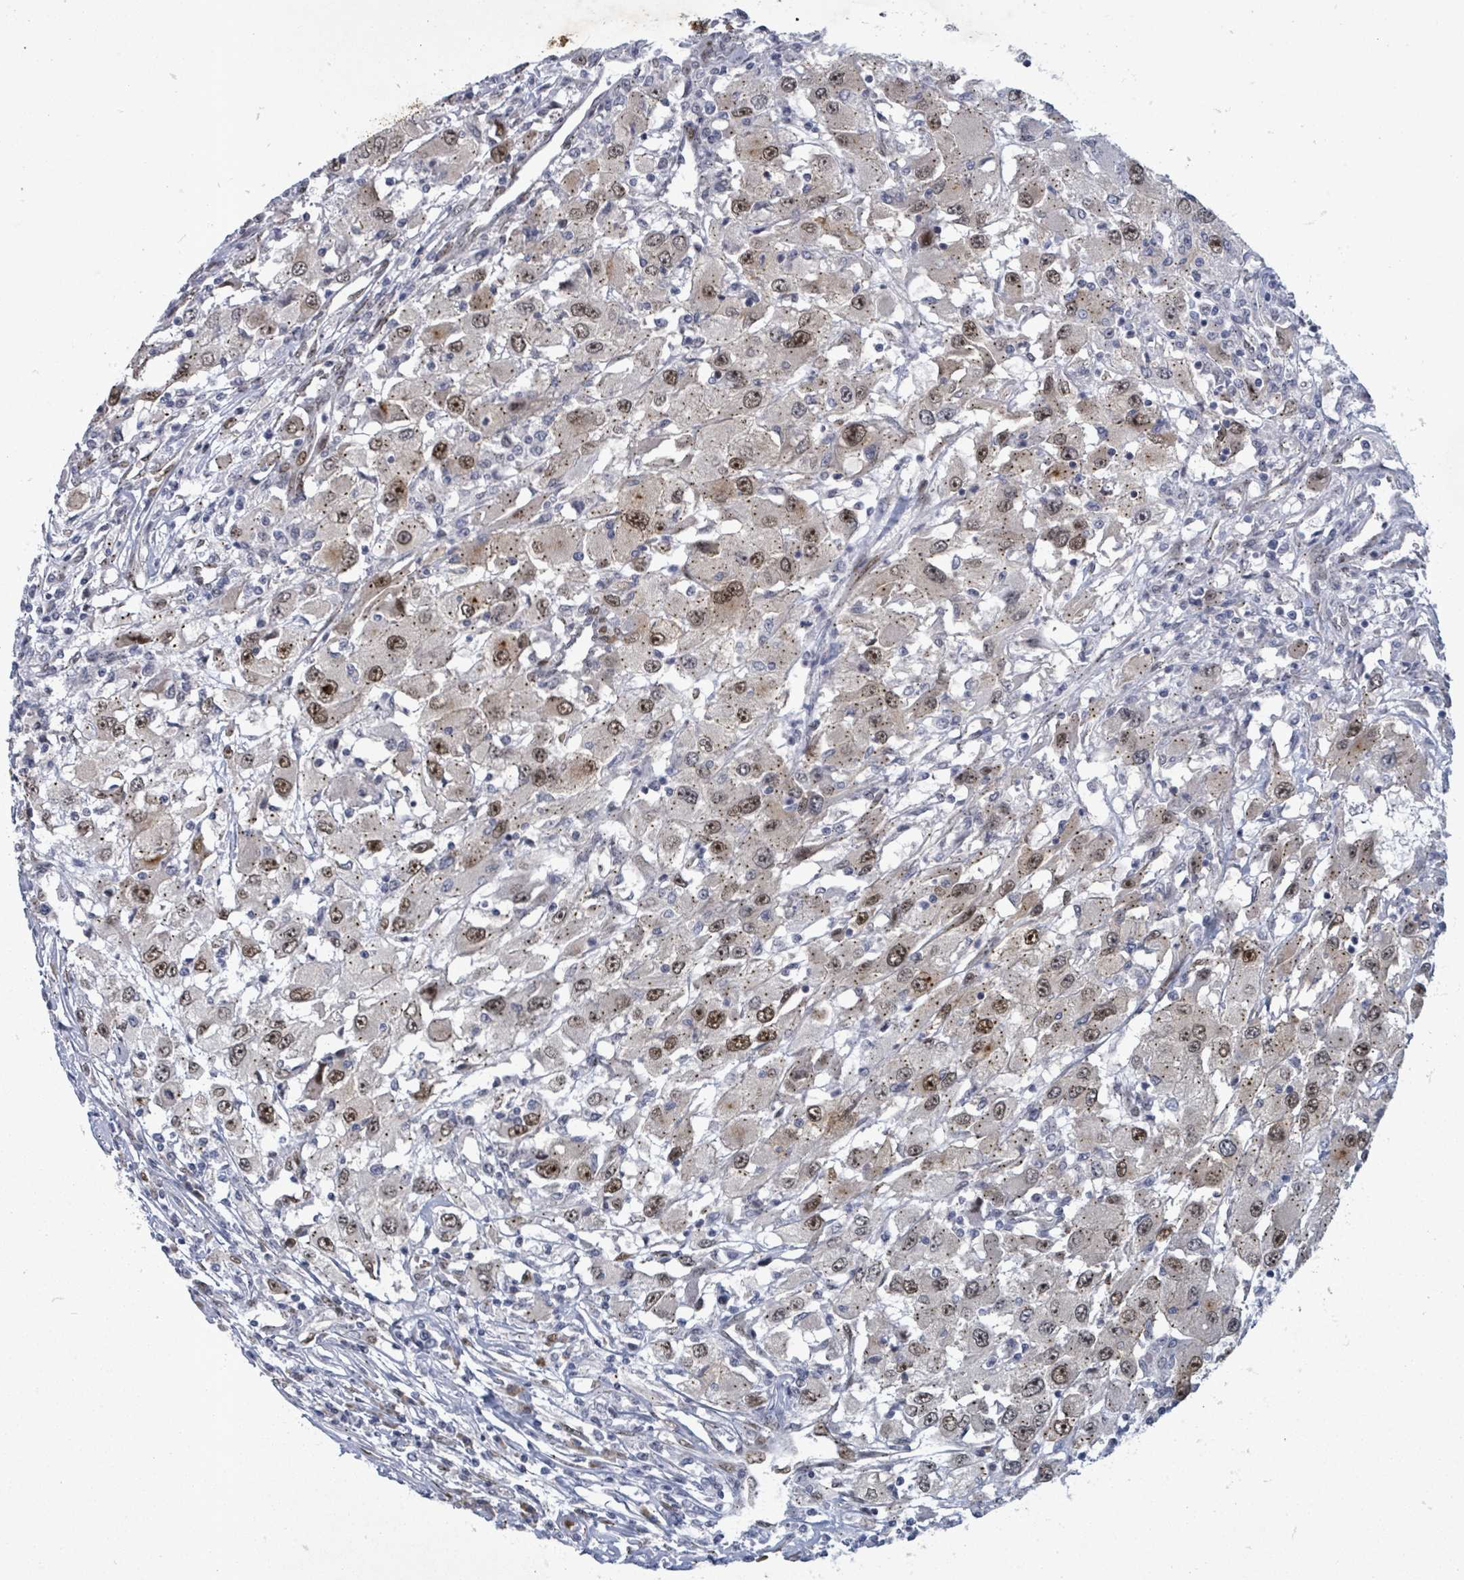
{"staining": {"intensity": "moderate", "quantity": "25%-75%", "location": "nuclear"}, "tissue": "renal cancer", "cell_type": "Tumor cells", "image_type": "cancer", "snomed": [{"axis": "morphology", "description": "Adenocarcinoma, NOS"}, {"axis": "topography", "description": "Kidney"}], "caption": "A high-resolution micrograph shows immunohistochemistry staining of renal cancer (adenocarcinoma), which shows moderate nuclear positivity in about 25%-75% of tumor cells.", "gene": "TUSC1", "patient": {"sex": "female", "age": 67}}